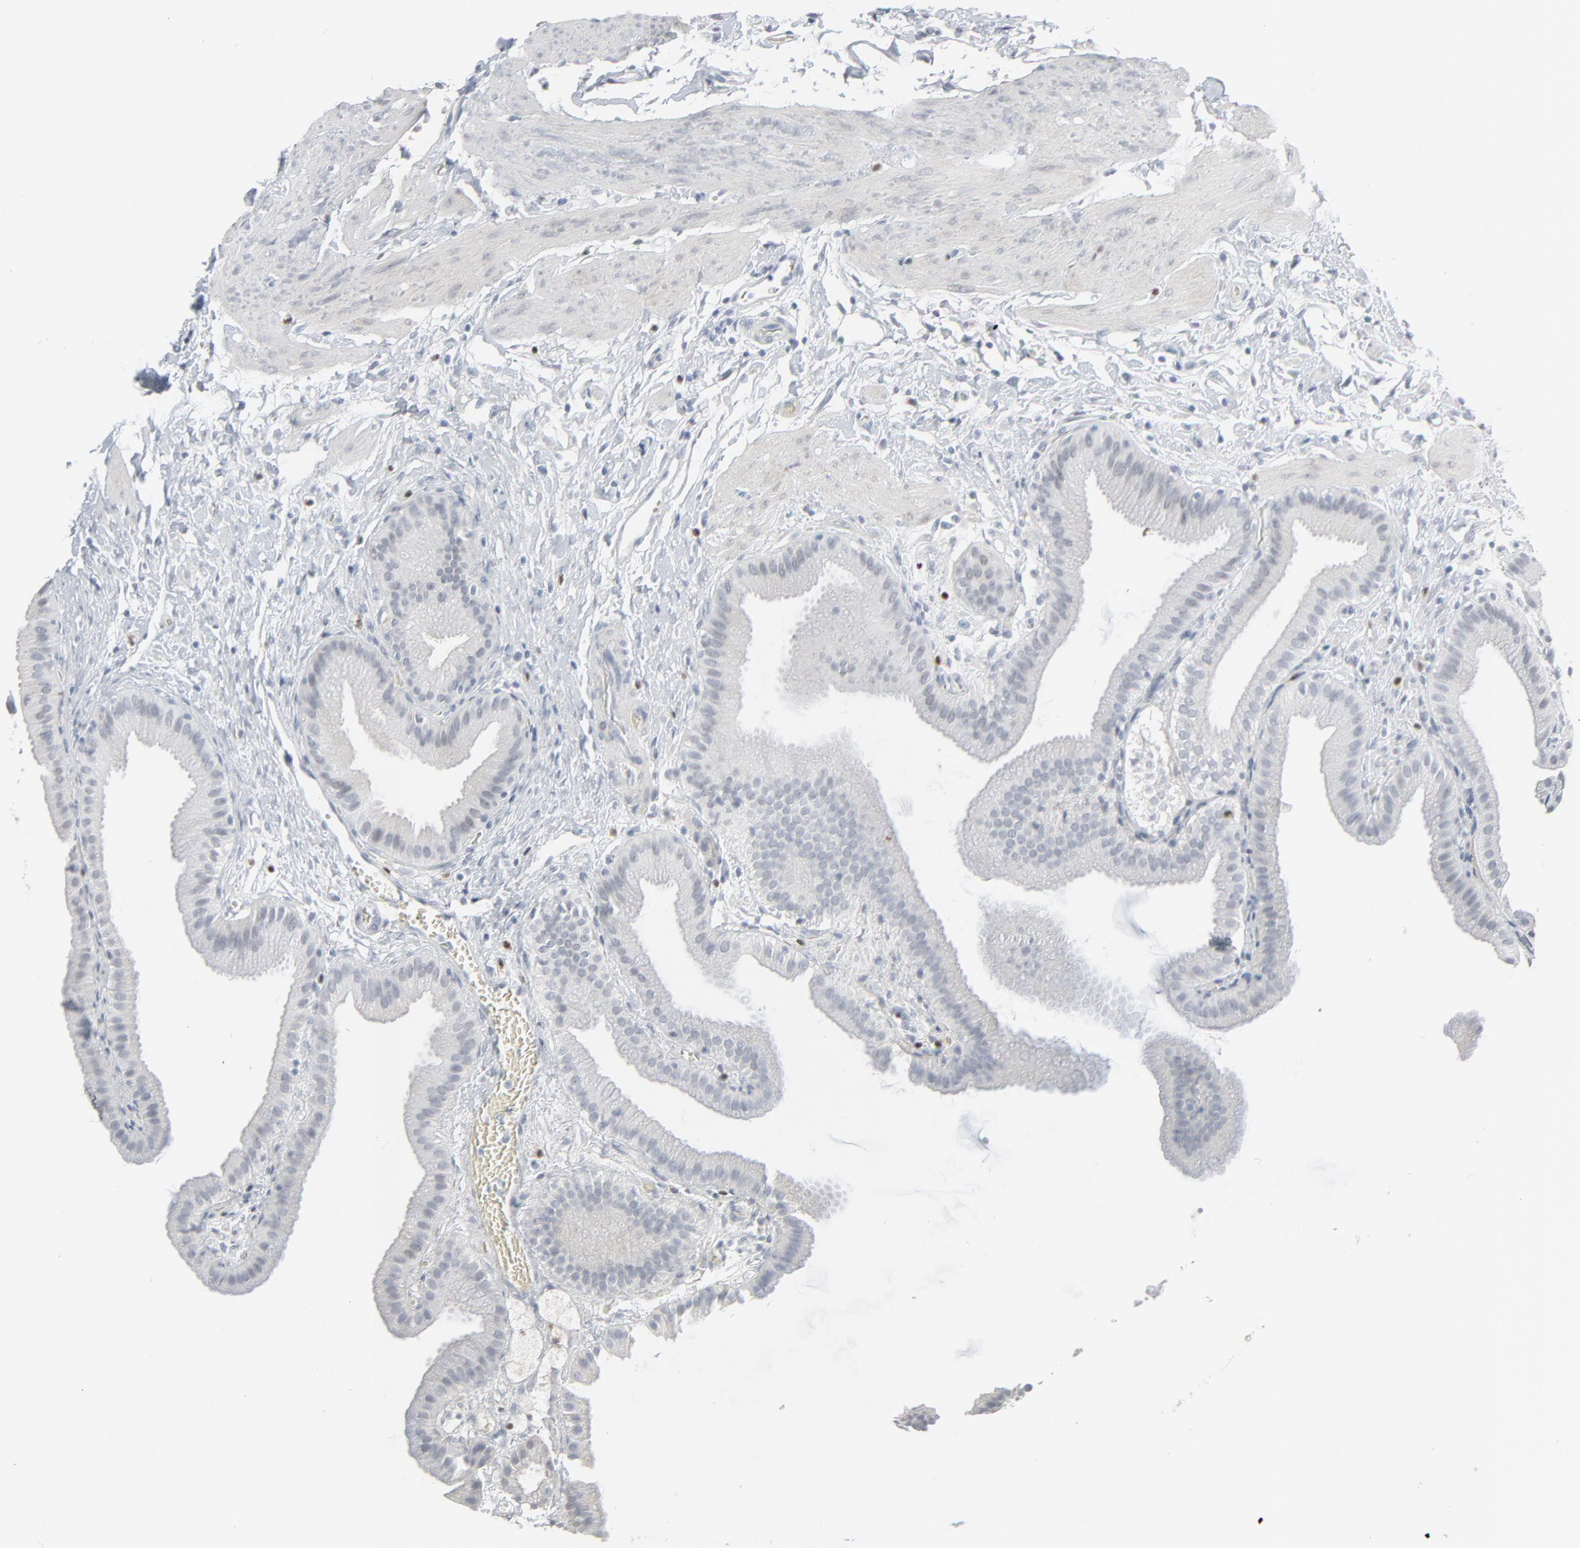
{"staining": {"intensity": "negative", "quantity": "none", "location": "none"}, "tissue": "gallbladder", "cell_type": "Glandular cells", "image_type": "normal", "snomed": [{"axis": "morphology", "description": "Normal tissue, NOS"}, {"axis": "topography", "description": "Gallbladder"}], "caption": "Immunohistochemistry histopathology image of normal human gallbladder stained for a protein (brown), which reveals no expression in glandular cells.", "gene": "MITF", "patient": {"sex": "female", "age": 63}}